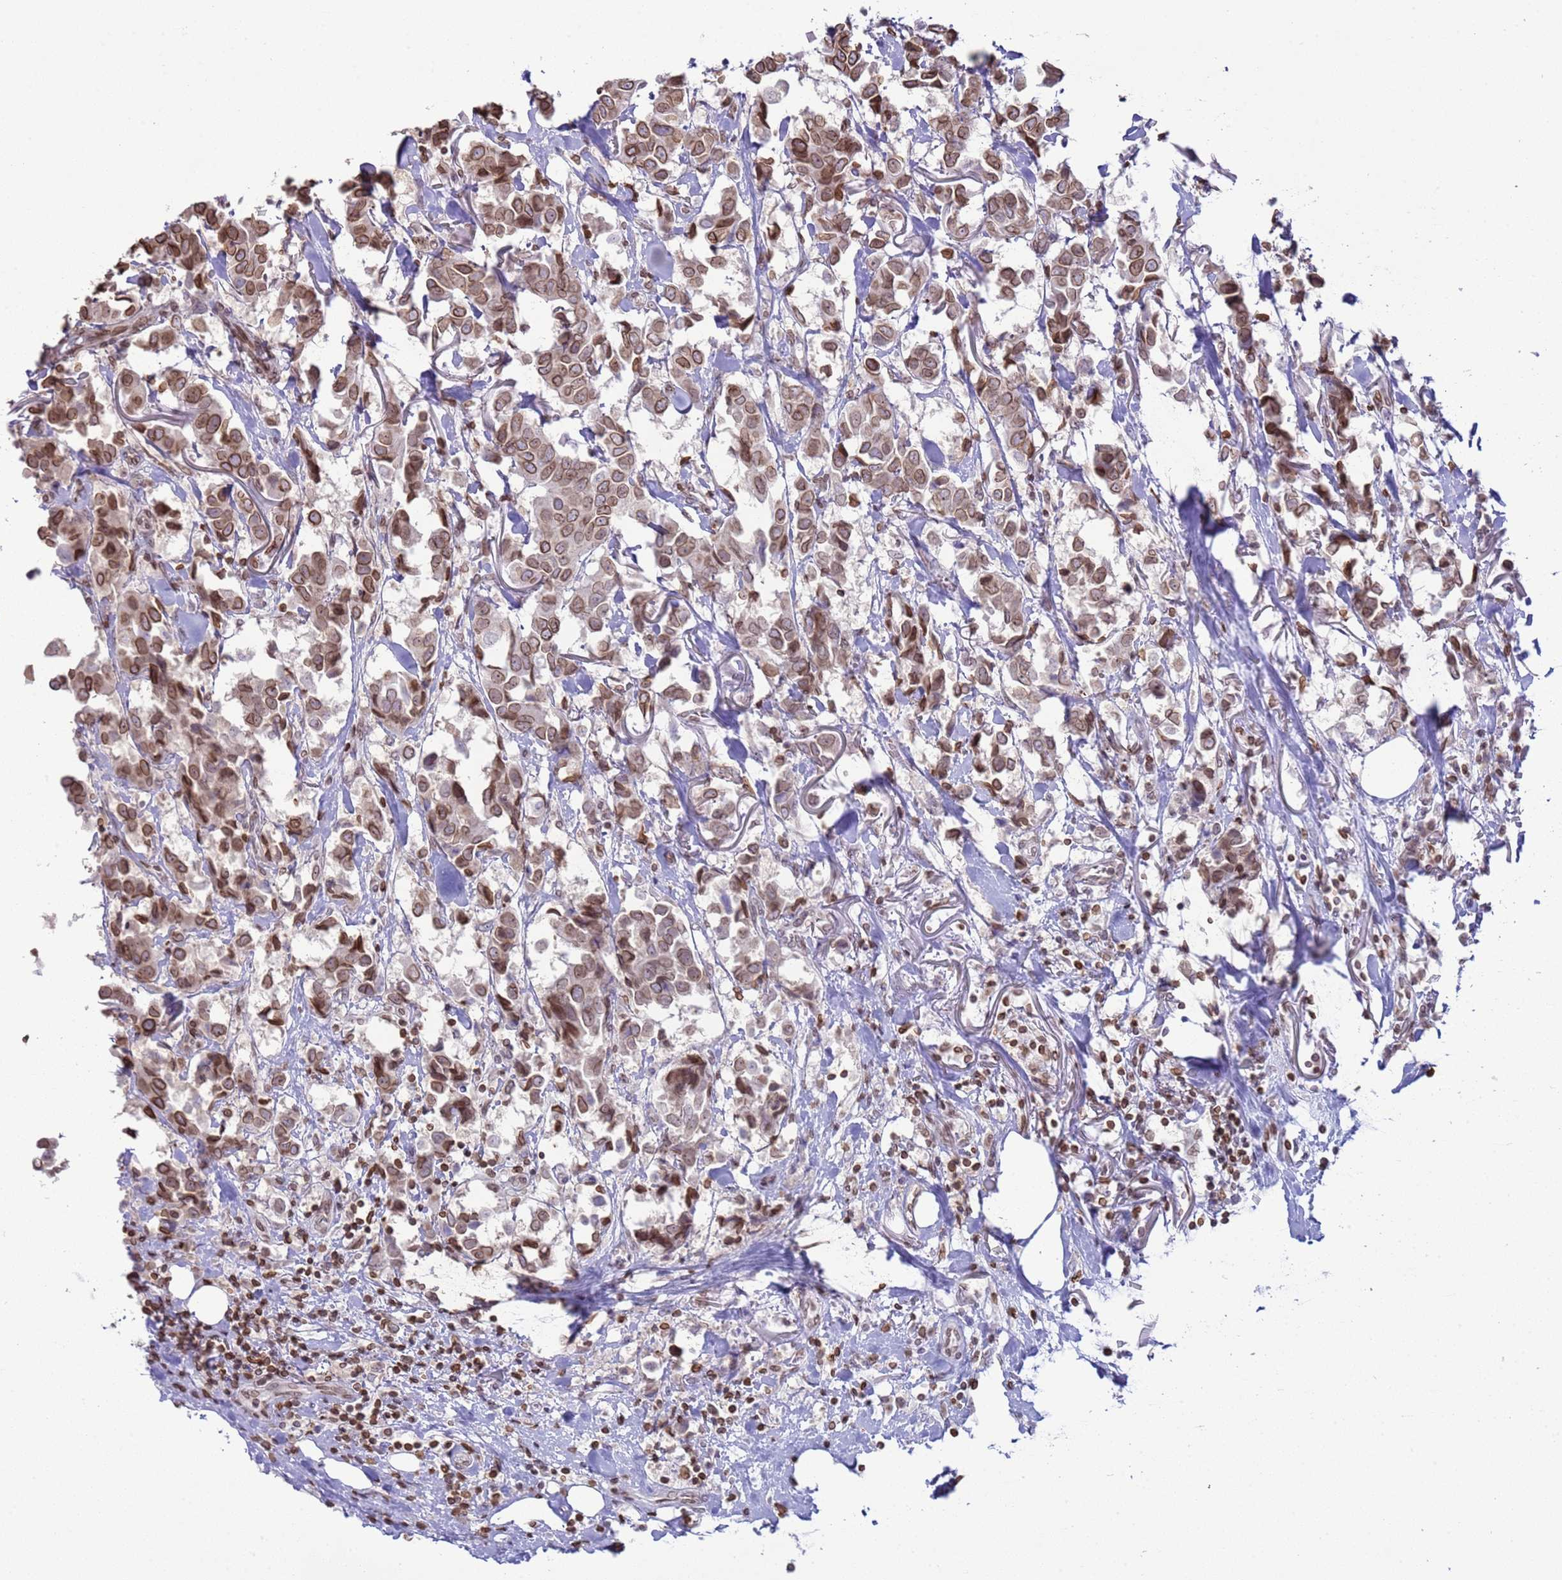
{"staining": {"intensity": "moderate", "quantity": ">75%", "location": "cytoplasmic/membranous,nuclear"}, "tissue": "breast cancer", "cell_type": "Tumor cells", "image_type": "cancer", "snomed": [{"axis": "morphology", "description": "Duct carcinoma"}, {"axis": "topography", "description": "Breast"}], "caption": "Immunohistochemical staining of breast infiltrating ductal carcinoma displays medium levels of moderate cytoplasmic/membranous and nuclear protein expression in approximately >75% of tumor cells.", "gene": "DHX37", "patient": {"sex": "female", "age": 80}}